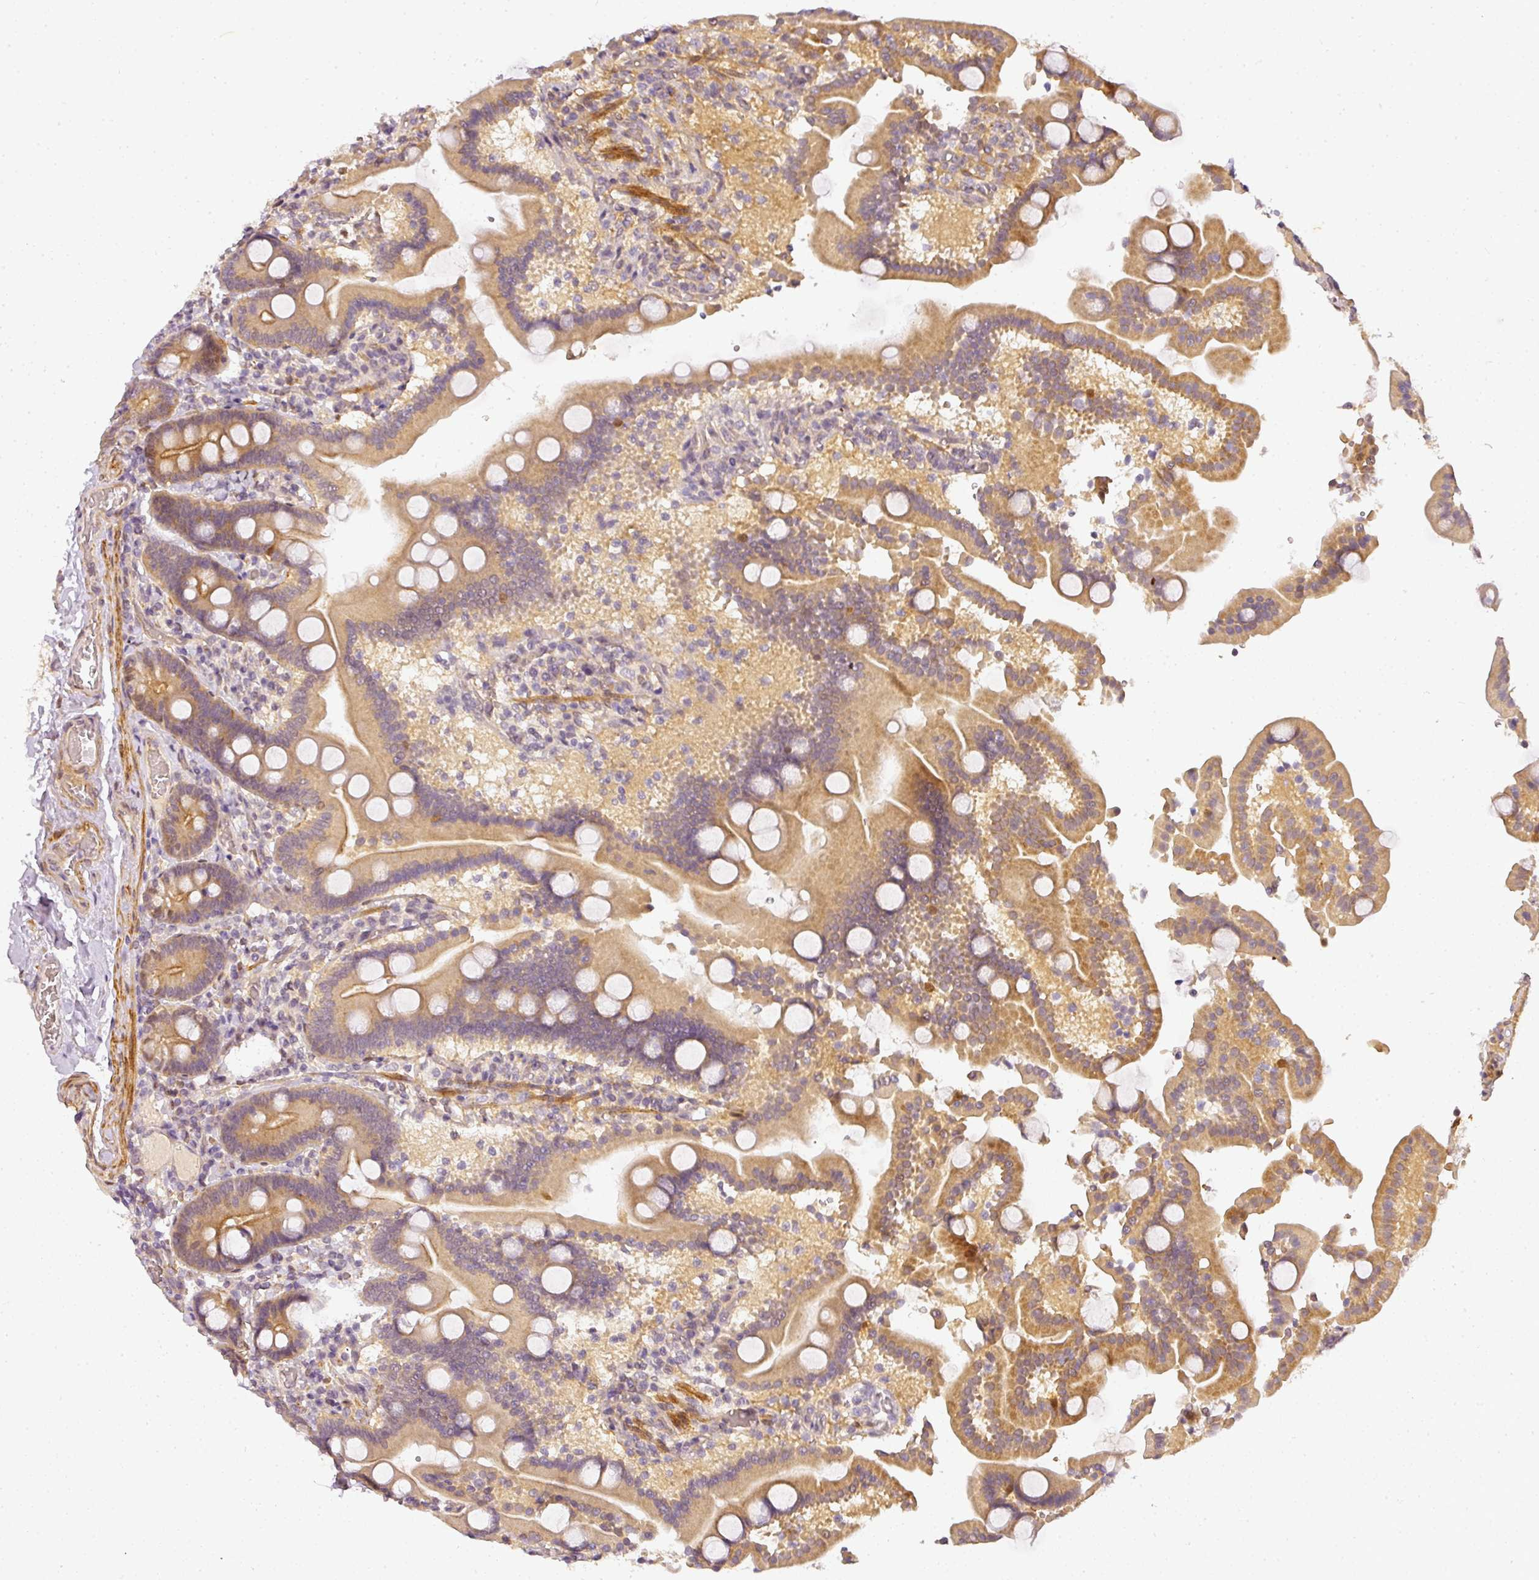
{"staining": {"intensity": "moderate", "quantity": ">75%", "location": "cytoplasmic/membranous"}, "tissue": "duodenum", "cell_type": "Glandular cells", "image_type": "normal", "snomed": [{"axis": "morphology", "description": "Normal tissue, NOS"}, {"axis": "topography", "description": "Duodenum"}], "caption": "The image exhibits a brown stain indicating the presence of a protein in the cytoplasmic/membranous of glandular cells in duodenum. (Stains: DAB in brown, nuclei in blue, Microscopy: brightfield microscopy at high magnification).", "gene": "ADH5", "patient": {"sex": "male", "age": 55}}